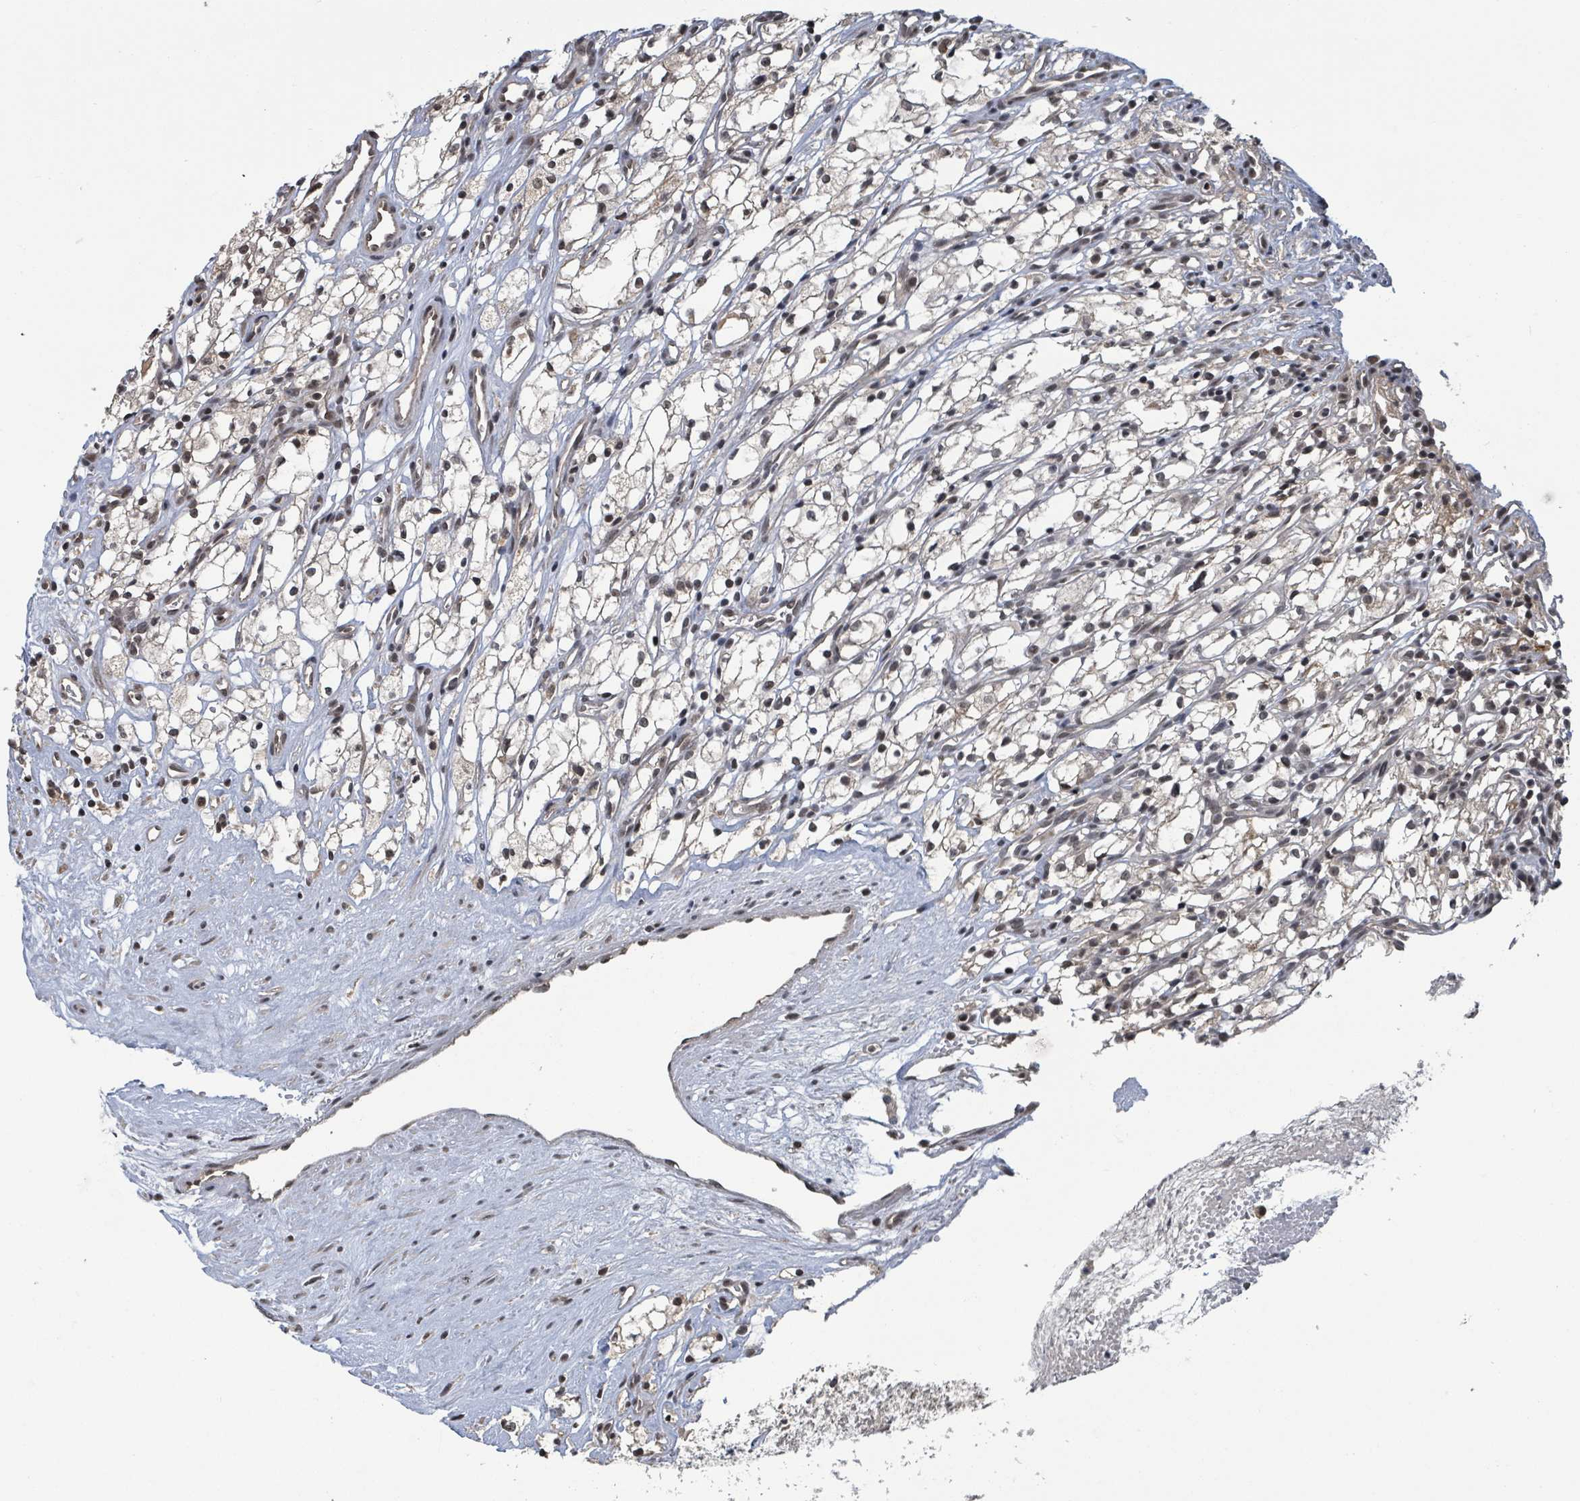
{"staining": {"intensity": "weak", "quantity": "25%-75%", "location": "nuclear"}, "tissue": "renal cancer", "cell_type": "Tumor cells", "image_type": "cancer", "snomed": [{"axis": "morphology", "description": "Adenocarcinoma, NOS"}, {"axis": "topography", "description": "Kidney"}], "caption": "Weak nuclear positivity is appreciated in approximately 25%-75% of tumor cells in renal adenocarcinoma. The staining is performed using DAB brown chromogen to label protein expression. The nuclei are counter-stained blue using hematoxylin.", "gene": "ZBTB14", "patient": {"sex": "male", "age": 59}}